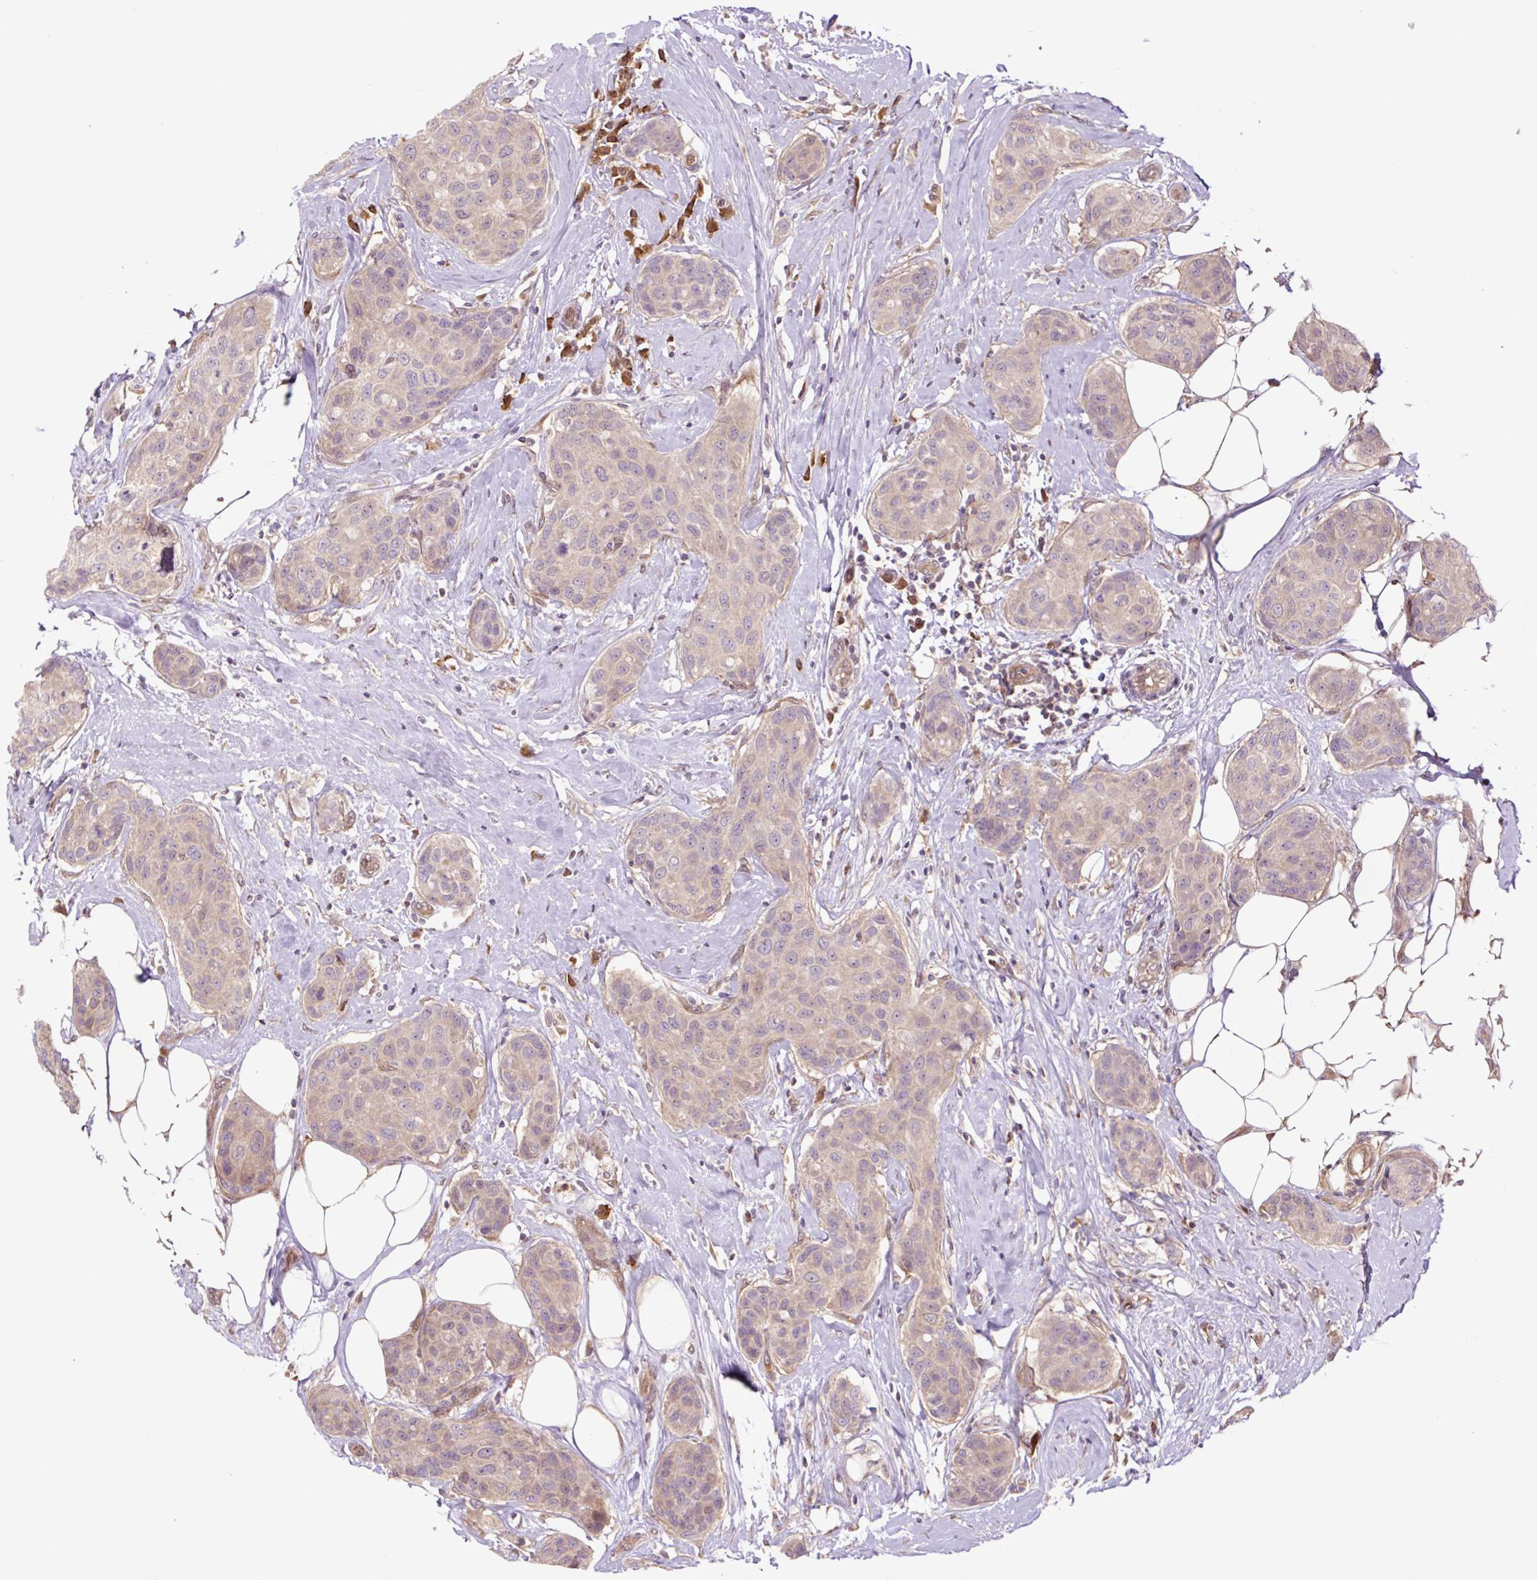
{"staining": {"intensity": "weak", "quantity": ">75%", "location": "cytoplasmic/membranous"}, "tissue": "breast cancer", "cell_type": "Tumor cells", "image_type": "cancer", "snomed": [{"axis": "morphology", "description": "Duct carcinoma"}, {"axis": "topography", "description": "Breast"}, {"axis": "topography", "description": "Lymph node"}], "caption": "Immunohistochemistry (IHC) (DAB (3,3'-diaminobenzidine)) staining of invasive ductal carcinoma (breast) shows weak cytoplasmic/membranous protein positivity in about >75% of tumor cells.", "gene": "TPT1", "patient": {"sex": "female", "age": 80}}